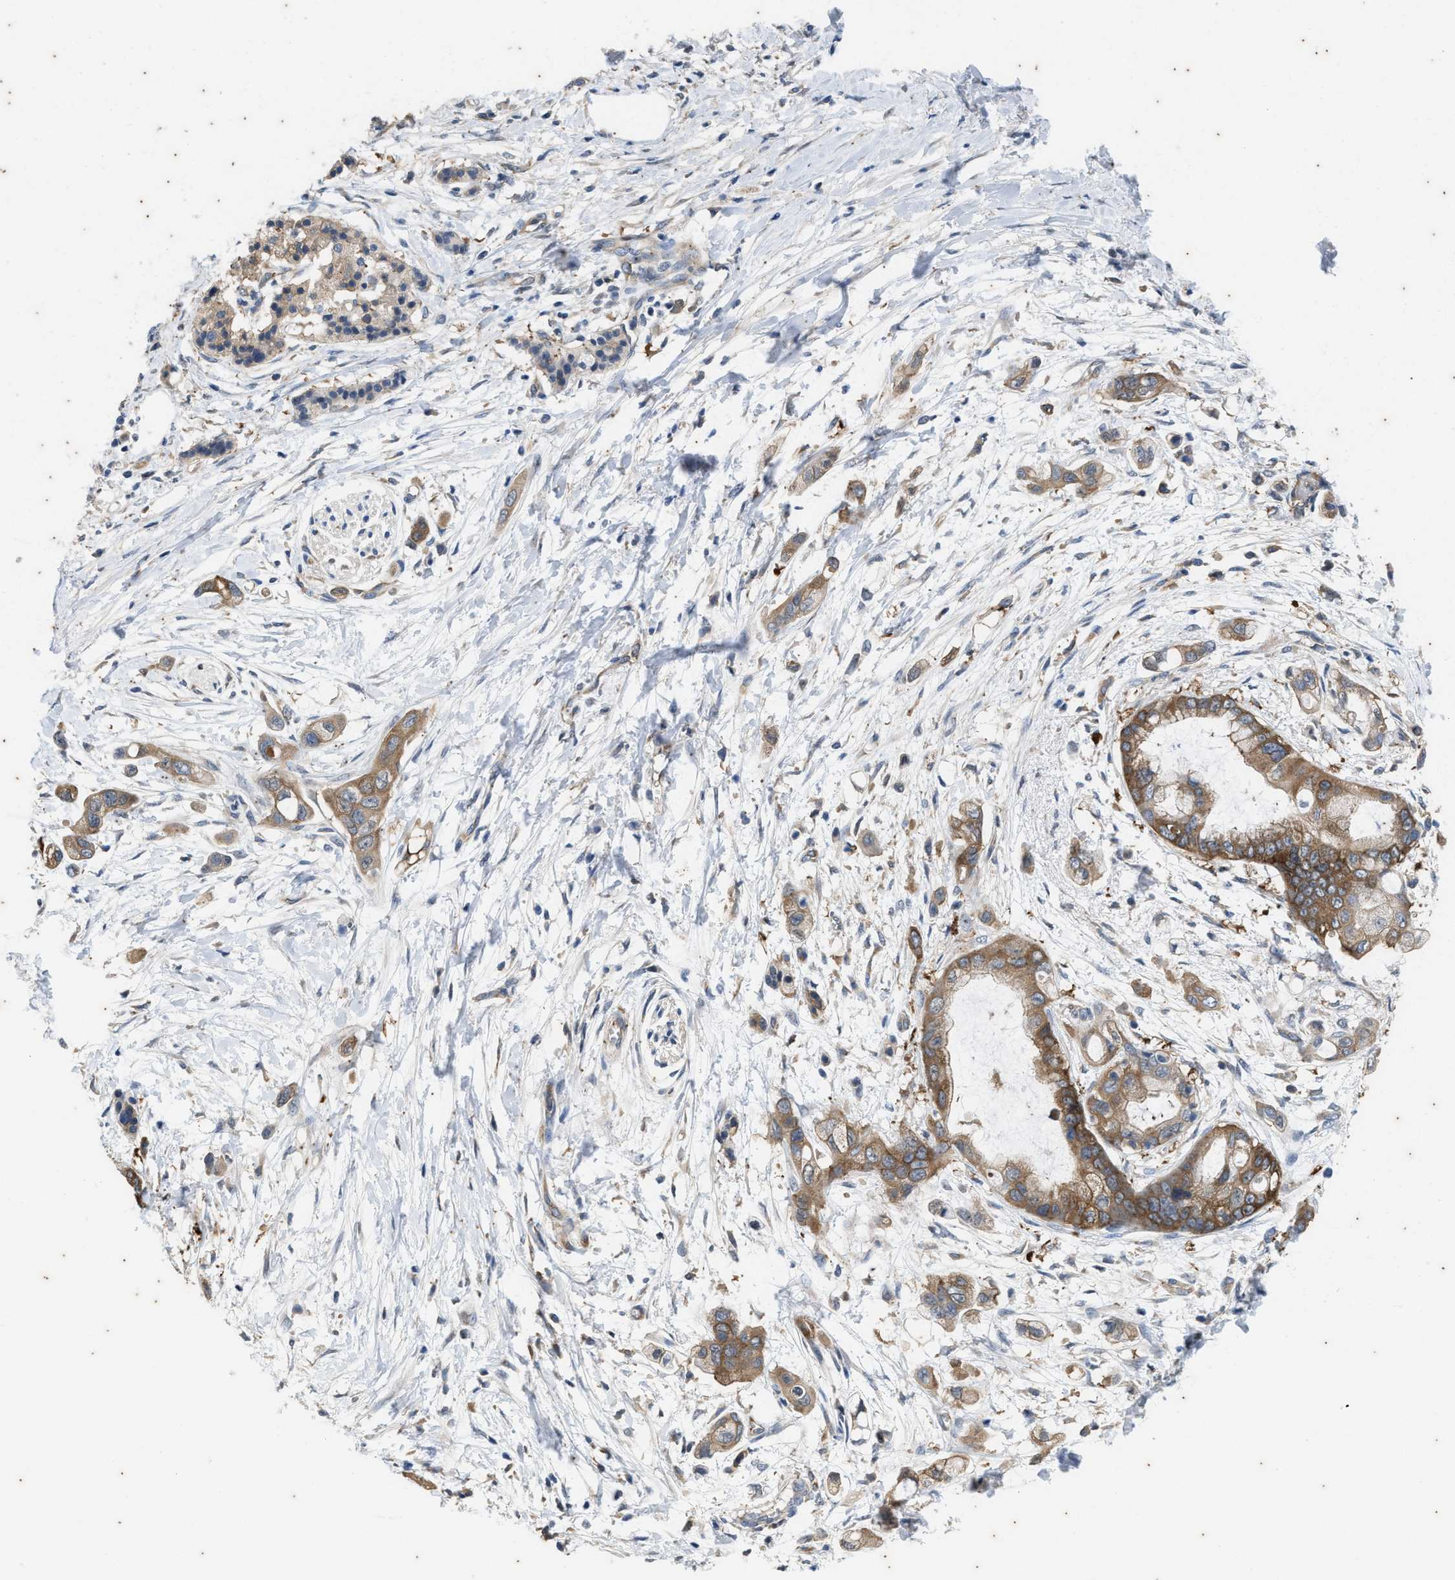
{"staining": {"intensity": "moderate", "quantity": ">75%", "location": "cytoplasmic/membranous"}, "tissue": "pancreatic cancer", "cell_type": "Tumor cells", "image_type": "cancer", "snomed": [{"axis": "morphology", "description": "Adenocarcinoma, NOS"}, {"axis": "topography", "description": "Pancreas"}], "caption": "Immunohistochemical staining of adenocarcinoma (pancreatic) reveals medium levels of moderate cytoplasmic/membranous expression in approximately >75% of tumor cells.", "gene": "COX19", "patient": {"sex": "male", "age": 59}}